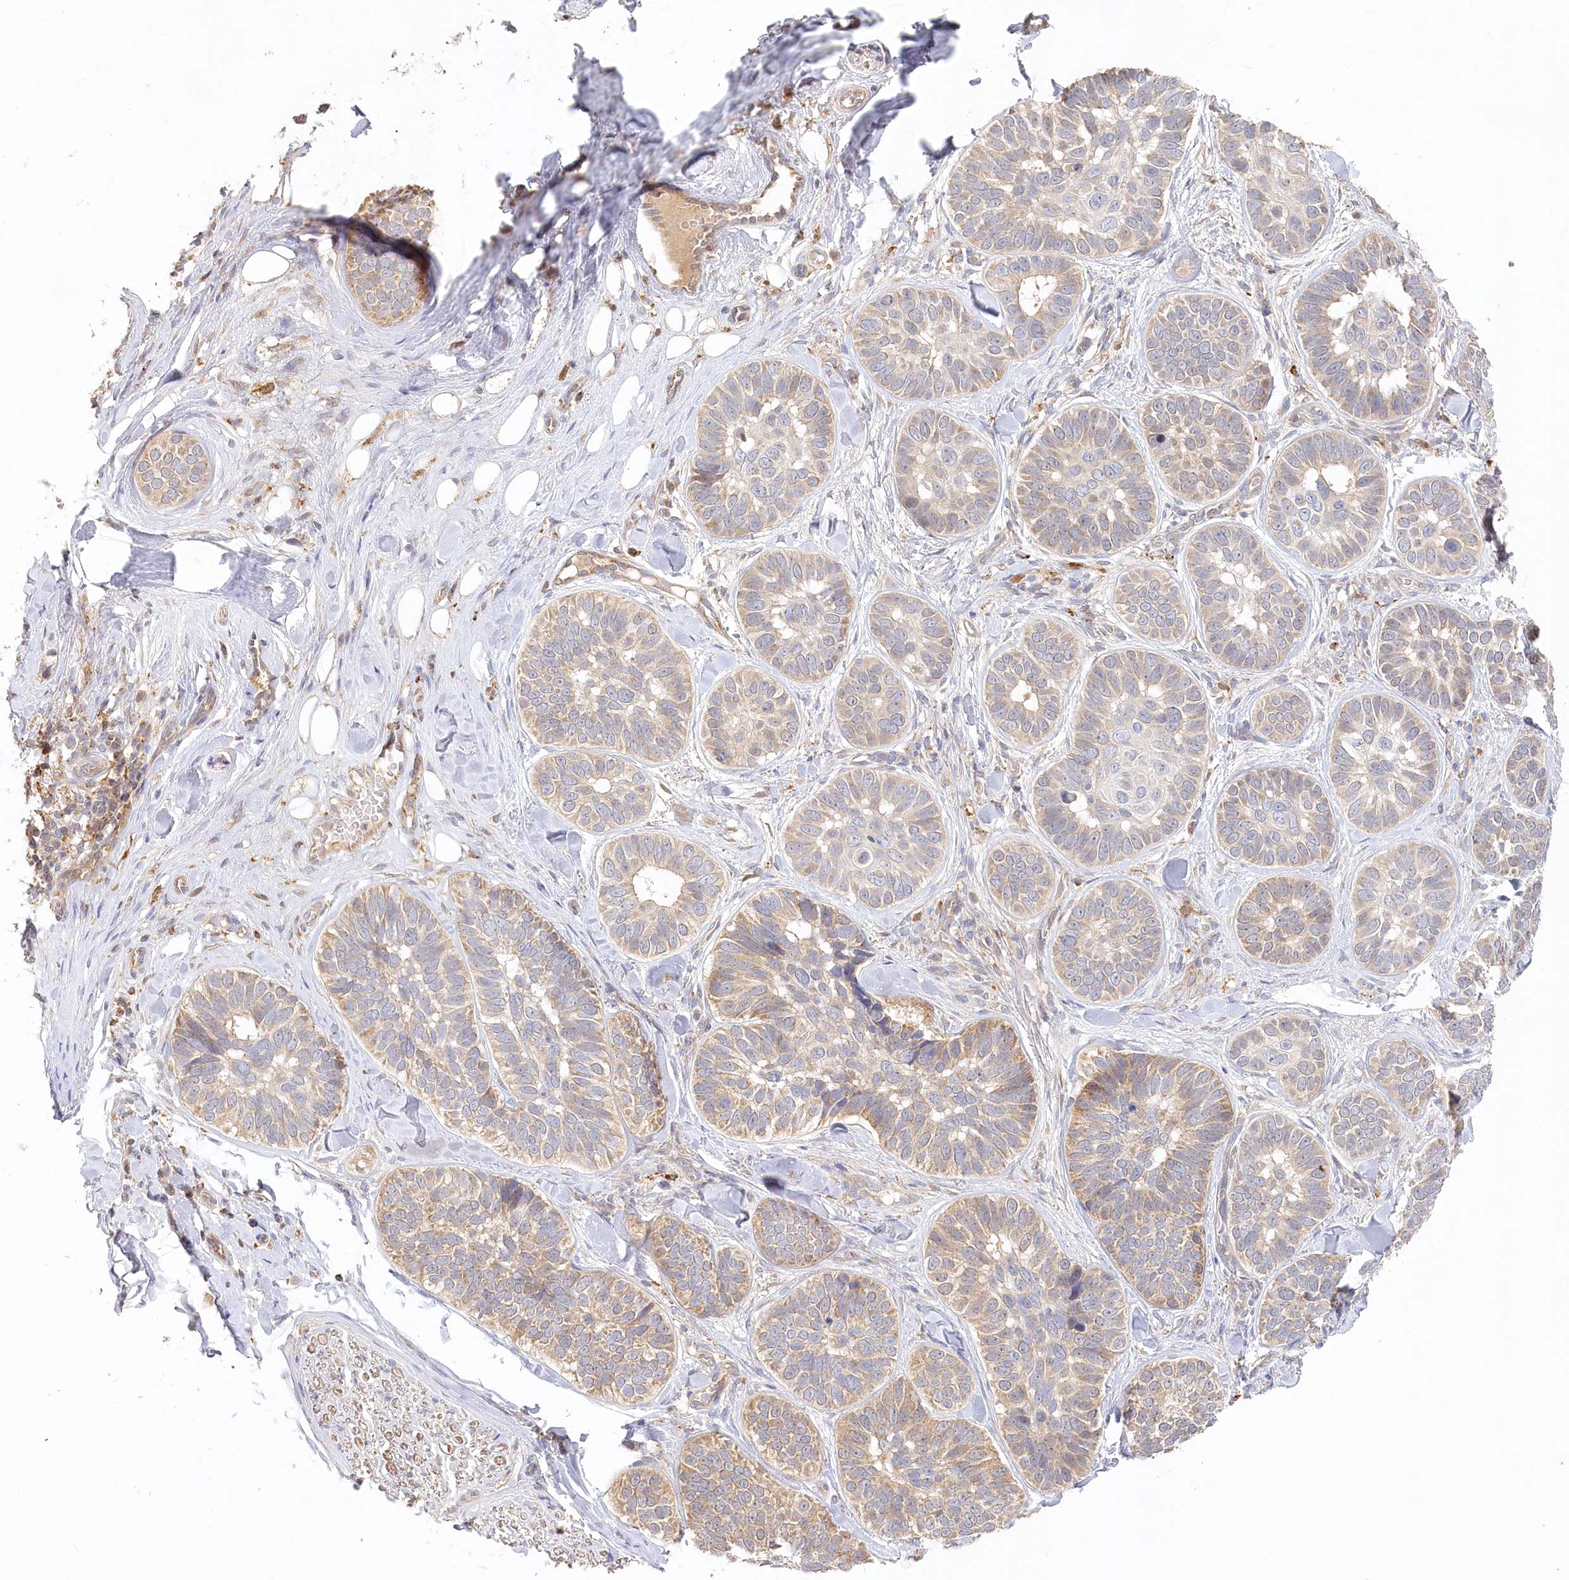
{"staining": {"intensity": "weak", "quantity": "<25%", "location": "cytoplasmic/membranous"}, "tissue": "skin cancer", "cell_type": "Tumor cells", "image_type": "cancer", "snomed": [{"axis": "morphology", "description": "Basal cell carcinoma"}, {"axis": "topography", "description": "Skin"}], "caption": "A high-resolution photomicrograph shows IHC staining of skin basal cell carcinoma, which reveals no significant expression in tumor cells.", "gene": "VSIG1", "patient": {"sex": "male", "age": 62}}